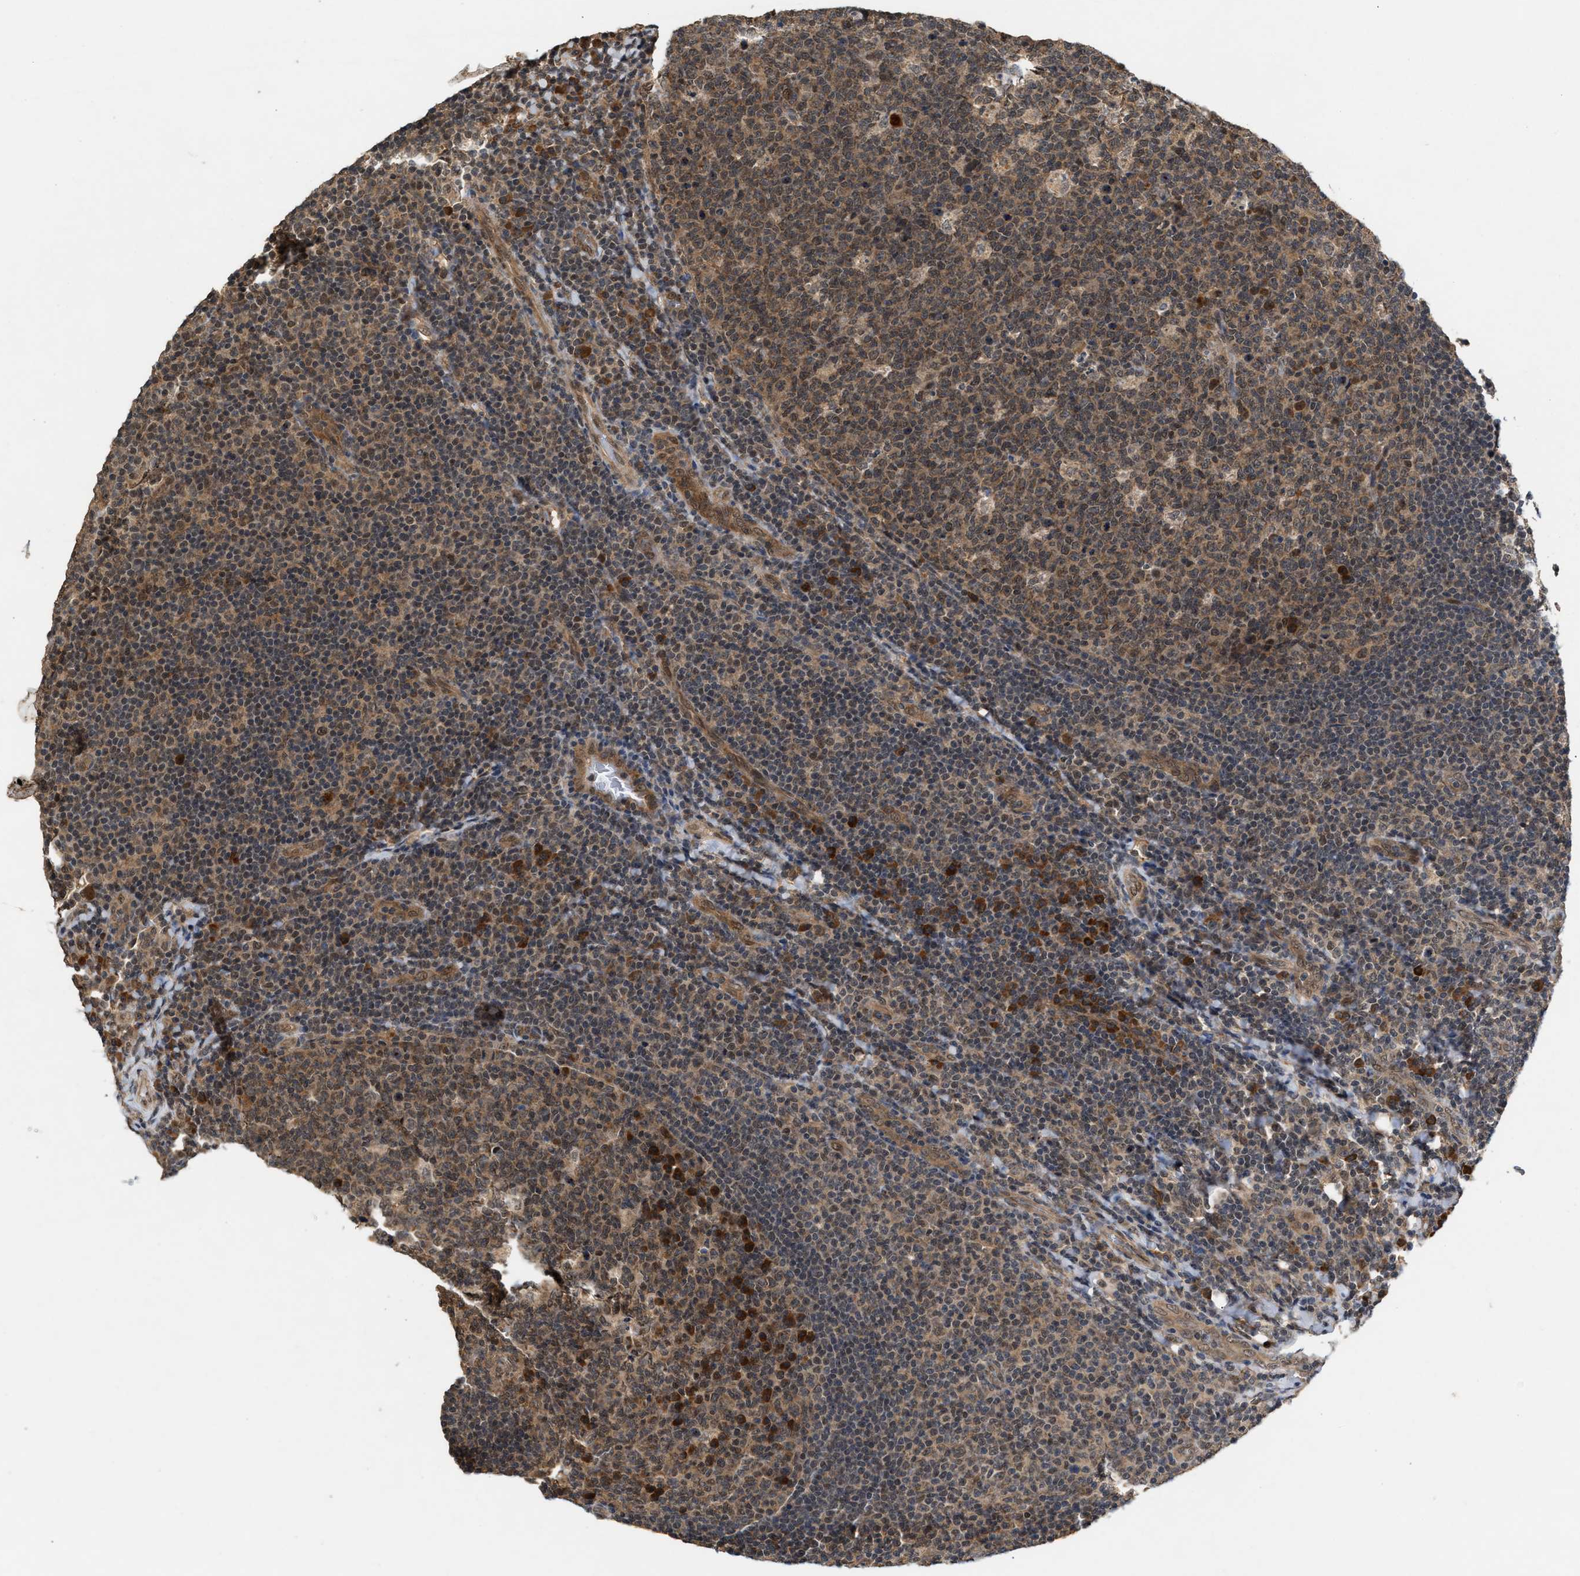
{"staining": {"intensity": "moderate", "quantity": ">75%", "location": "cytoplasmic/membranous"}, "tissue": "tonsil", "cell_type": "Germinal center cells", "image_type": "normal", "snomed": [{"axis": "morphology", "description": "Normal tissue, NOS"}, {"axis": "topography", "description": "Tonsil"}], "caption": "Immunohistochemistry photomicrograph of normal tonsil: human tonsil stained using IHC displays medium levels of moderate protein expression localized specifically in the cytoplasmic/membranous of germinal center cells, appearing as a cytoplasmic/membranous brown color.", "gene": "RUSC2", "patient": {"sex": "male", "age": 17}}